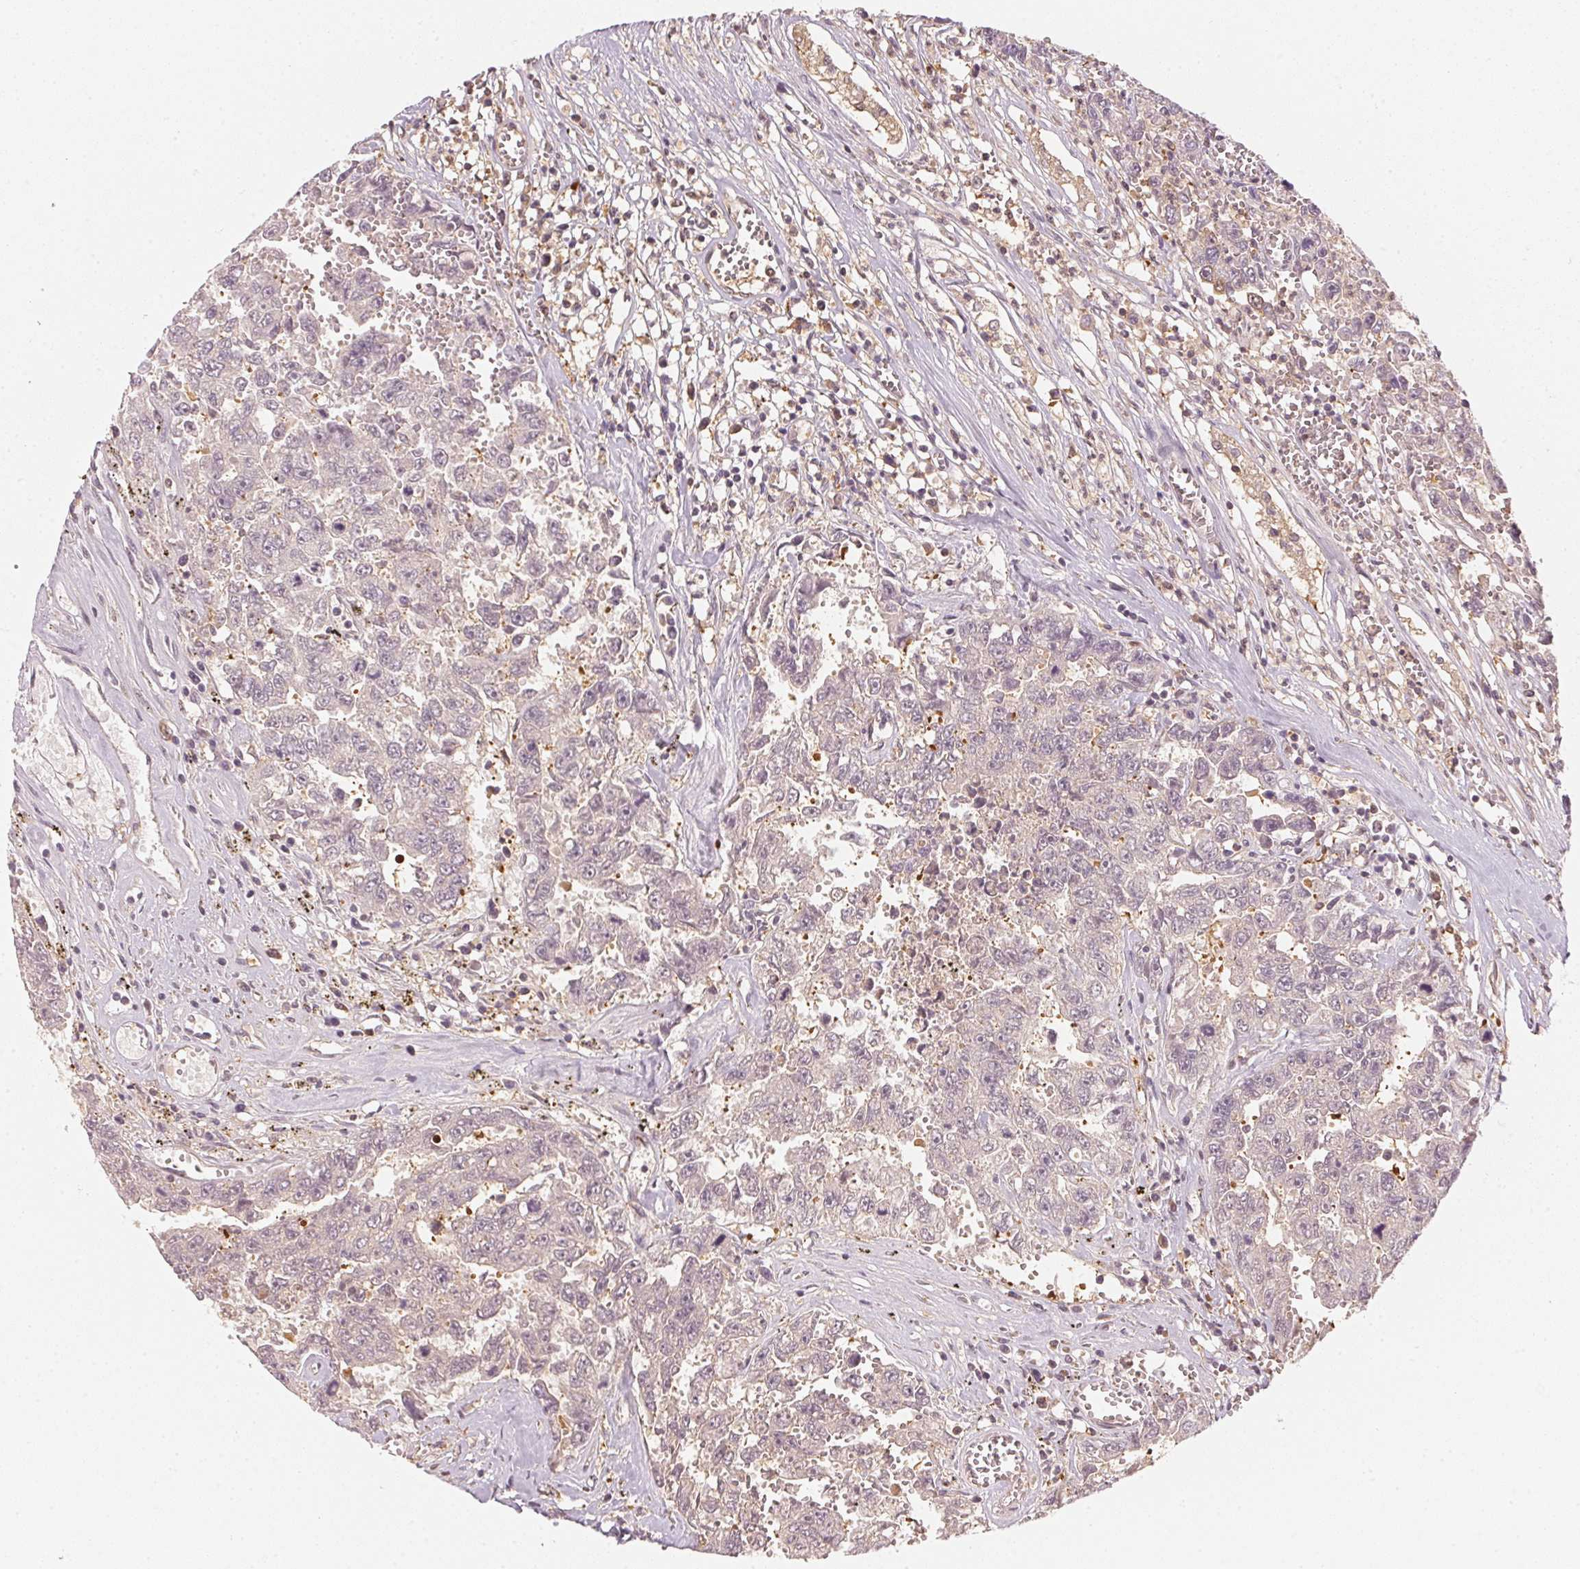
{"staining": {"intensity": "moderate", "quantity": "25%-75%", "location": "cytoplasmic/membranous,nuclear"}, "tissue": "testis cancer", "cell_type": "Tumor cells", "image_type": "cancer", "snomed": [{"axis": "morphology", "description": "Carcinoma, Embryonal, NOS"}, {"axis": "topography", "description": "Testis"}], "caption": "High-magnification brightfield microscopy of testis embryonal carcinoma stained with DAB (3,3'-diaminobenzidine) (brown) and counterstained with hematoxylin (blue). tumor cells exhibit moderate cytoplasmic/membranous and nuclear positivity is identified in about25%-75% of cells.", "gene": "UBE2L3", "patient": {"sex": "male", "age": 36}}